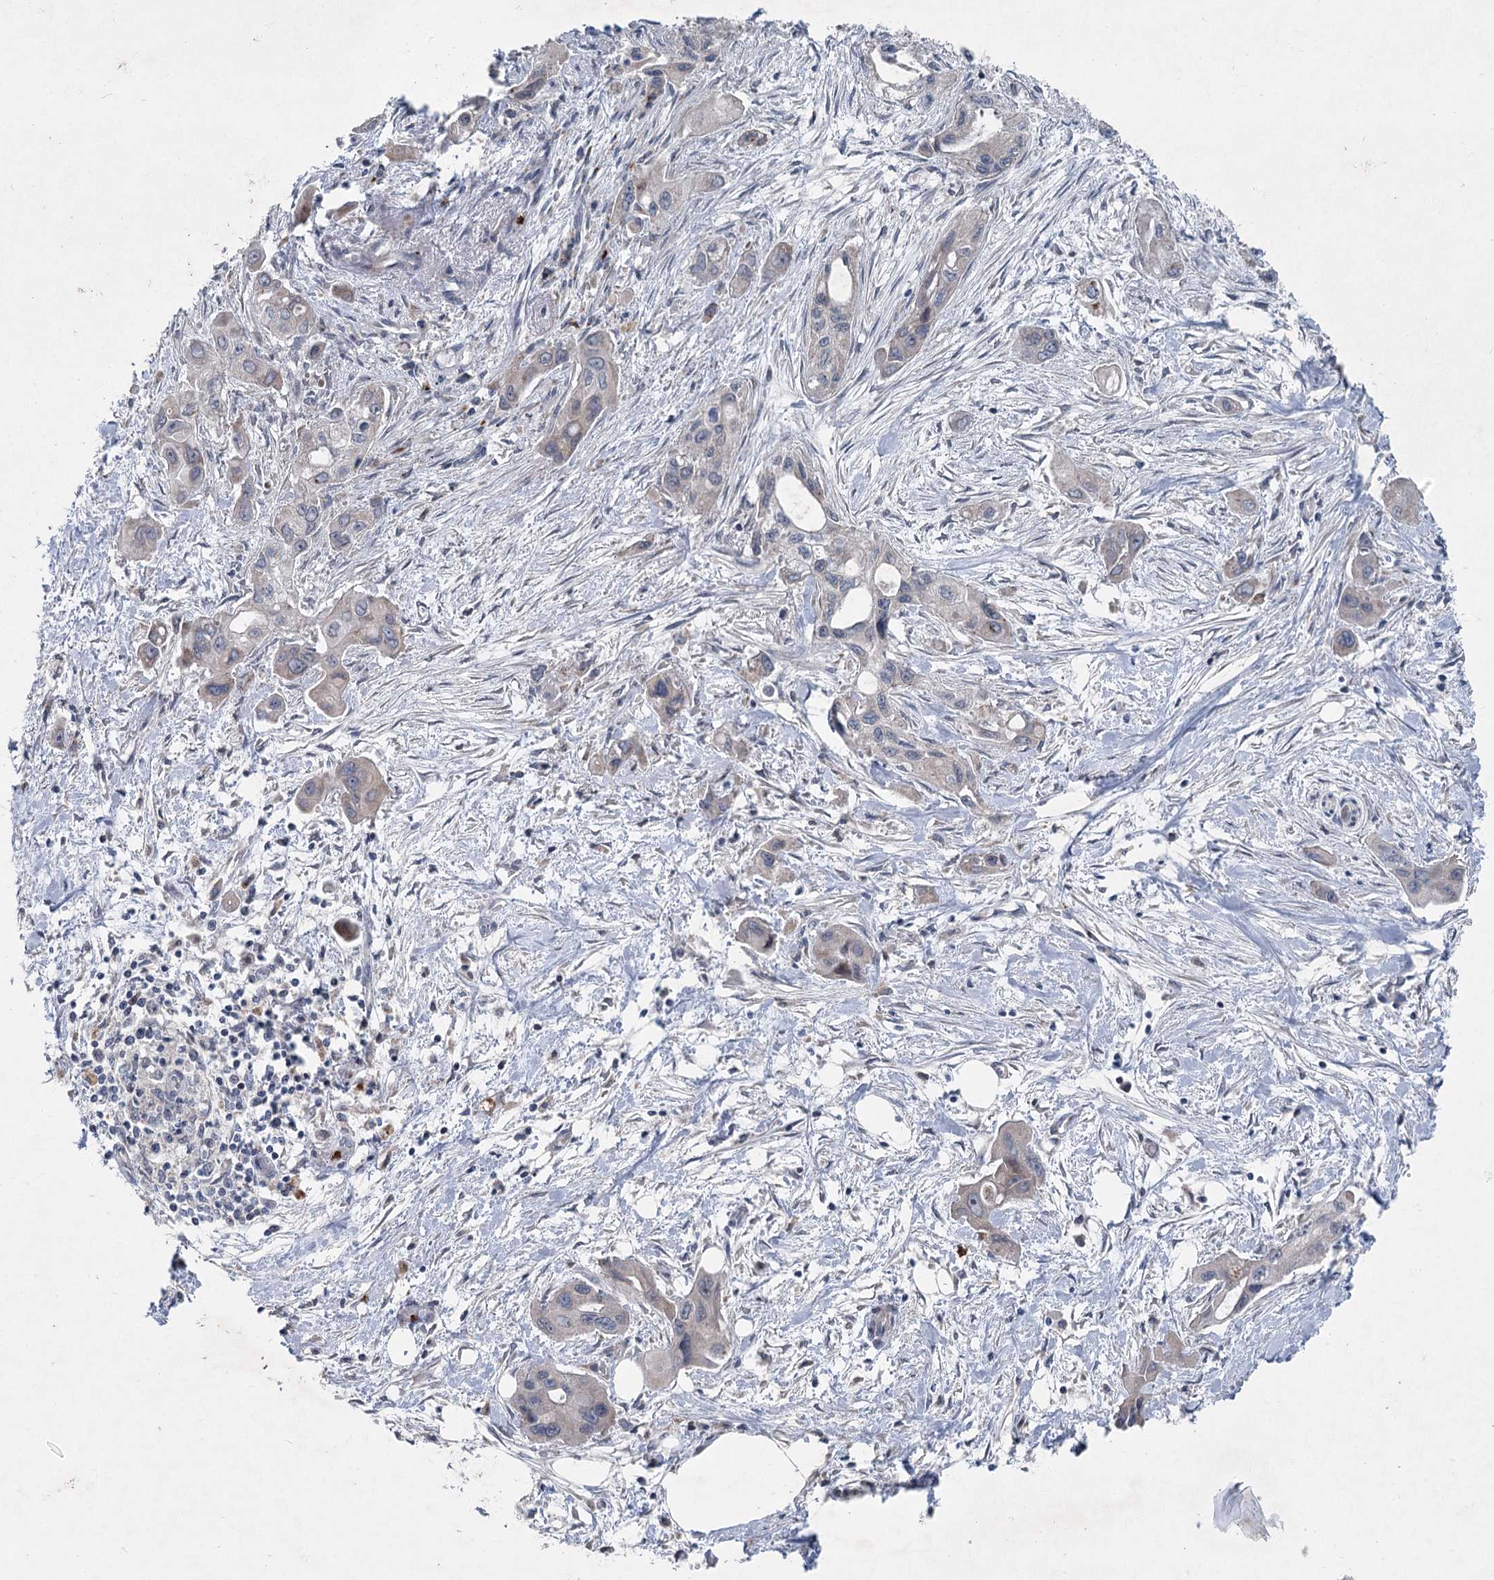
{"staining": {"intensity": "negative", "quantity": "none", "location": "none"}, "tissue": "pancreatic cancer", "cell_type": "Tumor cells", "image_type": "cancer", "snomed": [{"axis": "morphology", "description": "Adenocarcinoma, NOS"}, {"axis": "topography", "description": "Pancreas"}], "caption": "Adenocarcinoma (pancreatic) was stained to show a protein in brown. There is no significant positivity in tumor cells.", "gene": "PLA2G12A", "patient": {"sex": "male", "age": 75}}